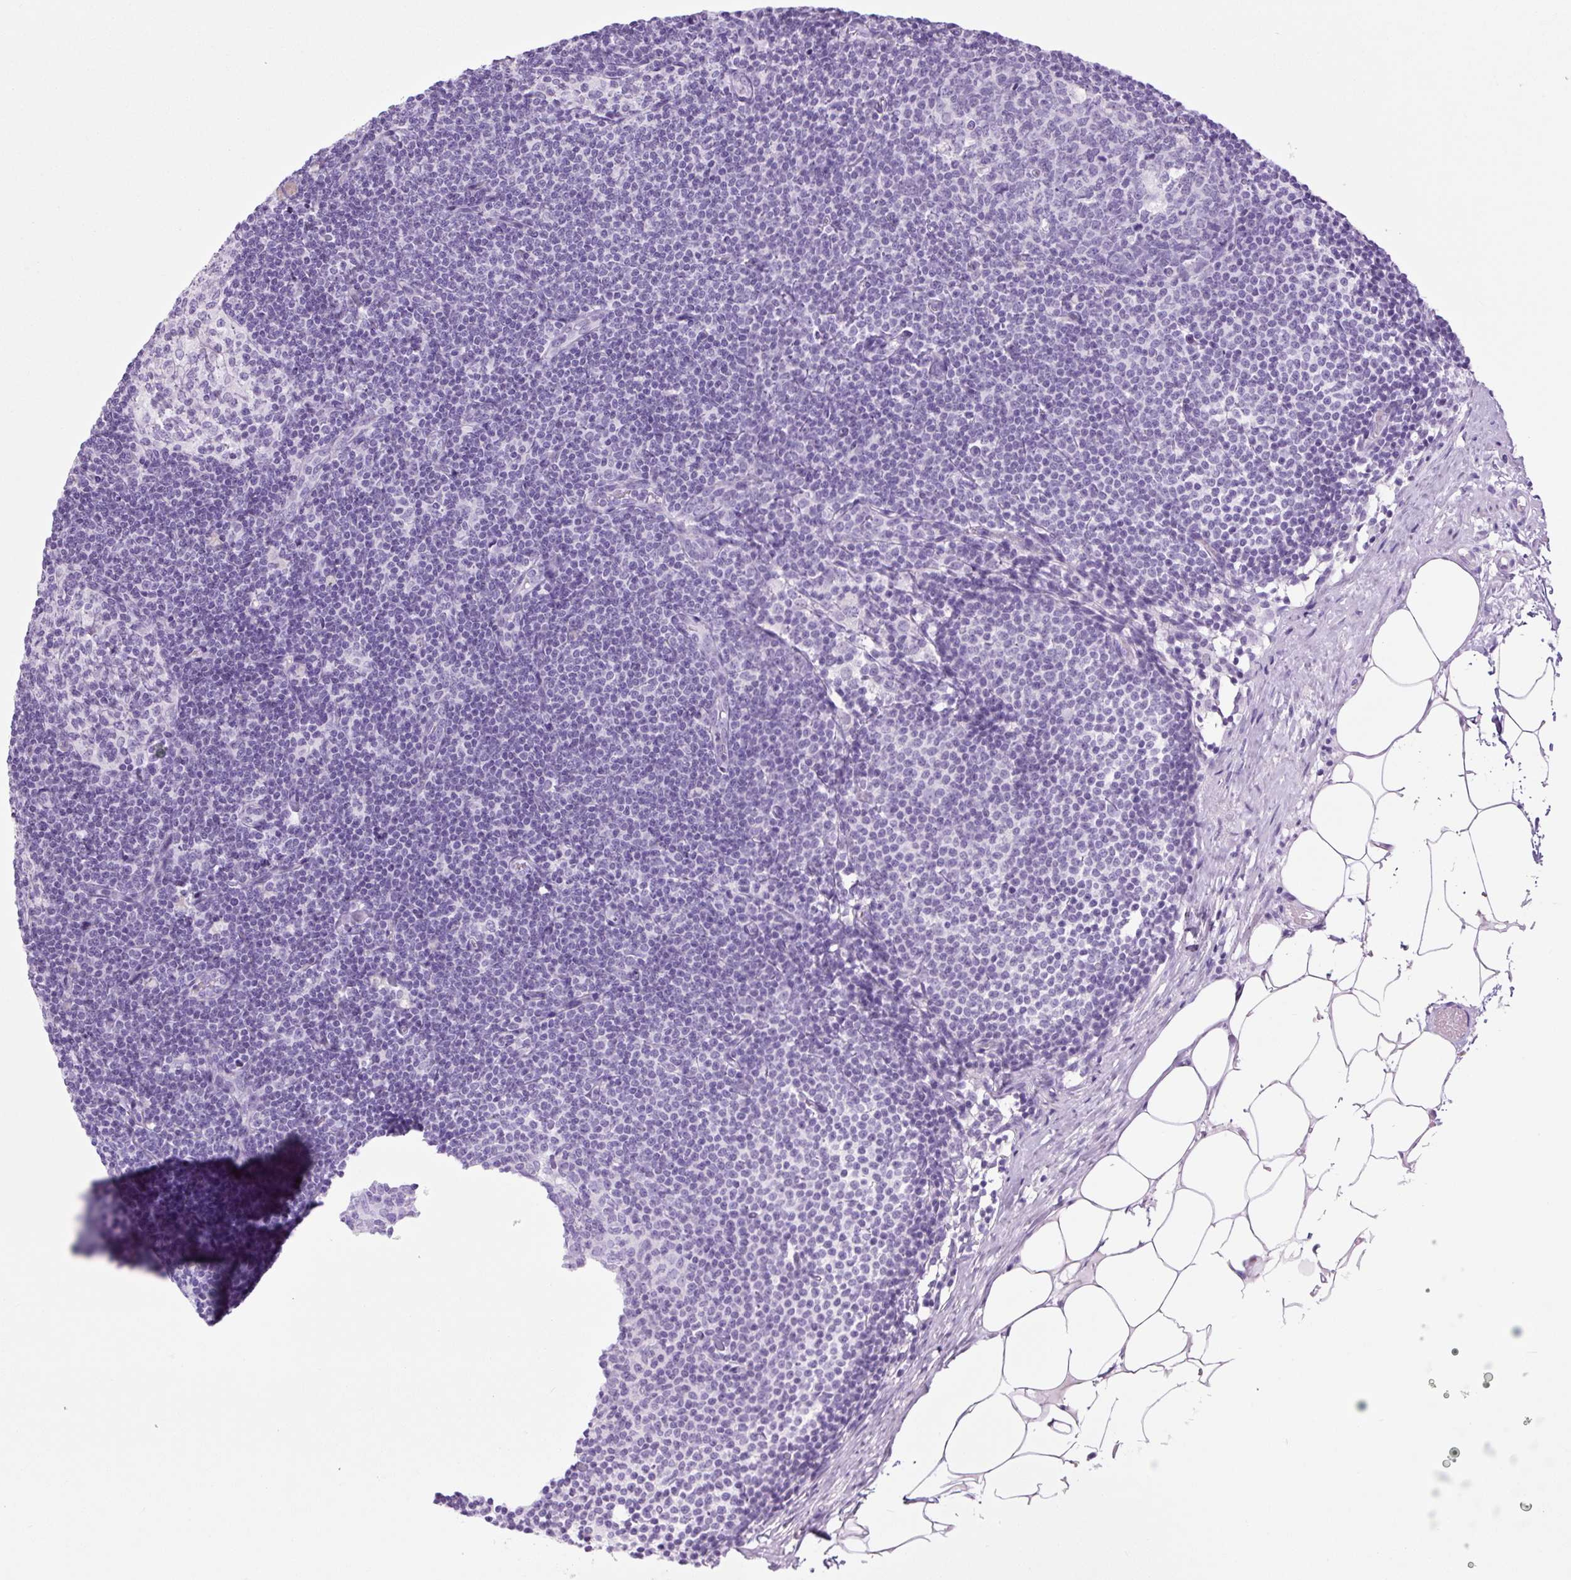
{"staining": {"intensity": "negative", "quantity": "none", "location": "none"}, "tissue": "lymph node", "cell_type": "Germinal center cells", "image_type": "normal", "snomed": [{"axis": "morphology", "description": "Normal tissue, NOS"}, {"axis": "topography", "description": "Lymph node"}], "caption": "Immunohistochemistry micrograph of normal lymph node: lymph node stained with DAB (3,3'-diaminobenzidine) reveals no significant protein positivity in germinal center cells. (DAB (3,3'-diaminobenzidine) immunohistochemistry, high magnification).", "gene": "TFF2", "patient": {"sex": "male", "age": 49}}